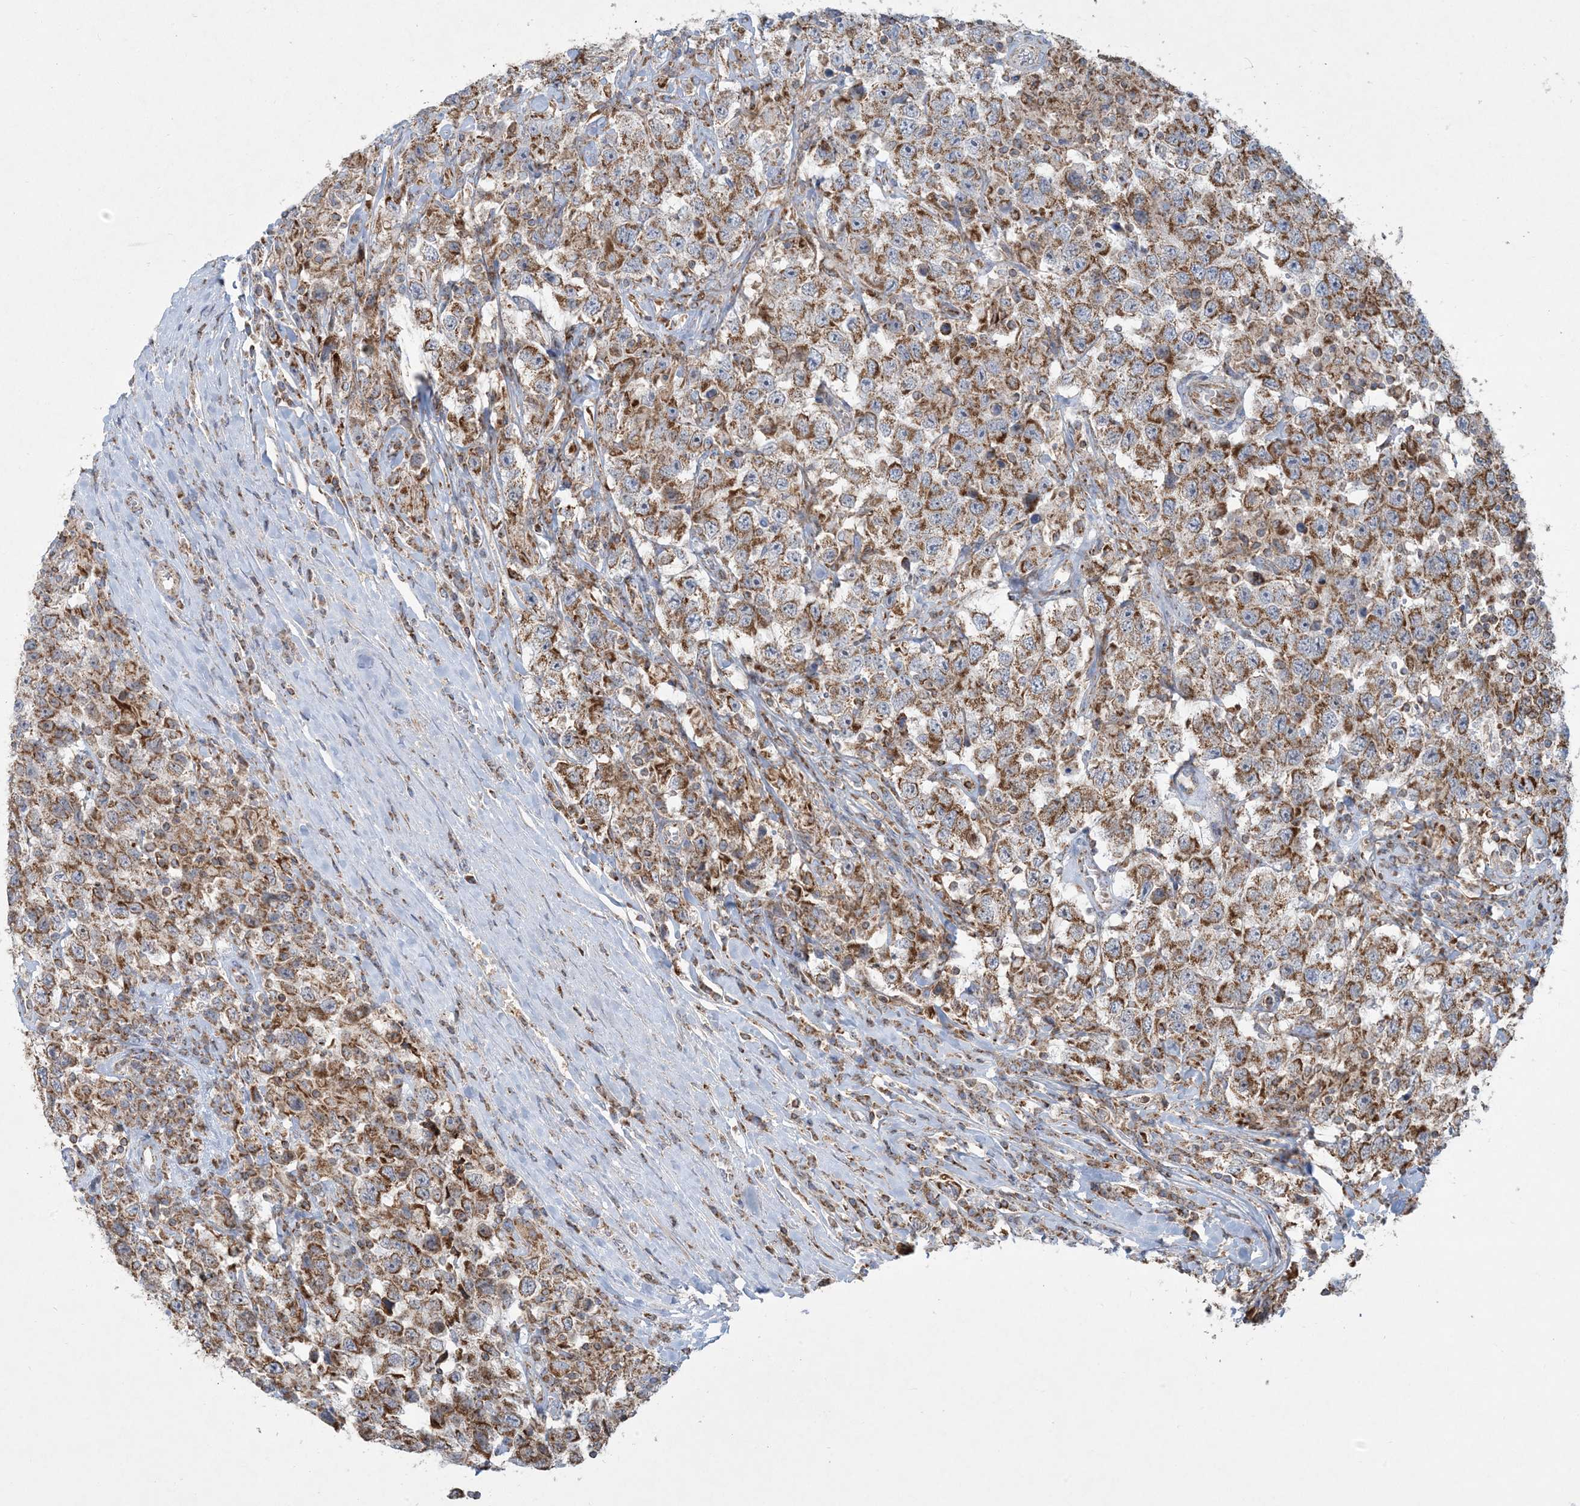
{"staining": {"intensity": "moderate", "quantity": ">75%", "location": "cytoplasmic/membranous"}, "tissue": "testis cancer", "cell_type": "Tumor cells", "image_type": "cancer", "snomed": [{"axis": "morphology", "description": "Seminoma, NOS"}, {"axis": "topography", "description": "Testis"}], "caption": "This photomicrograph displays IHC staining of testis cancer (seminoma), with medium moderate cytoplasmic/membranous staining in about >75% of tumor cells.", "gene": "BEND4", "patient": {"sex": "male", "age": 41}}